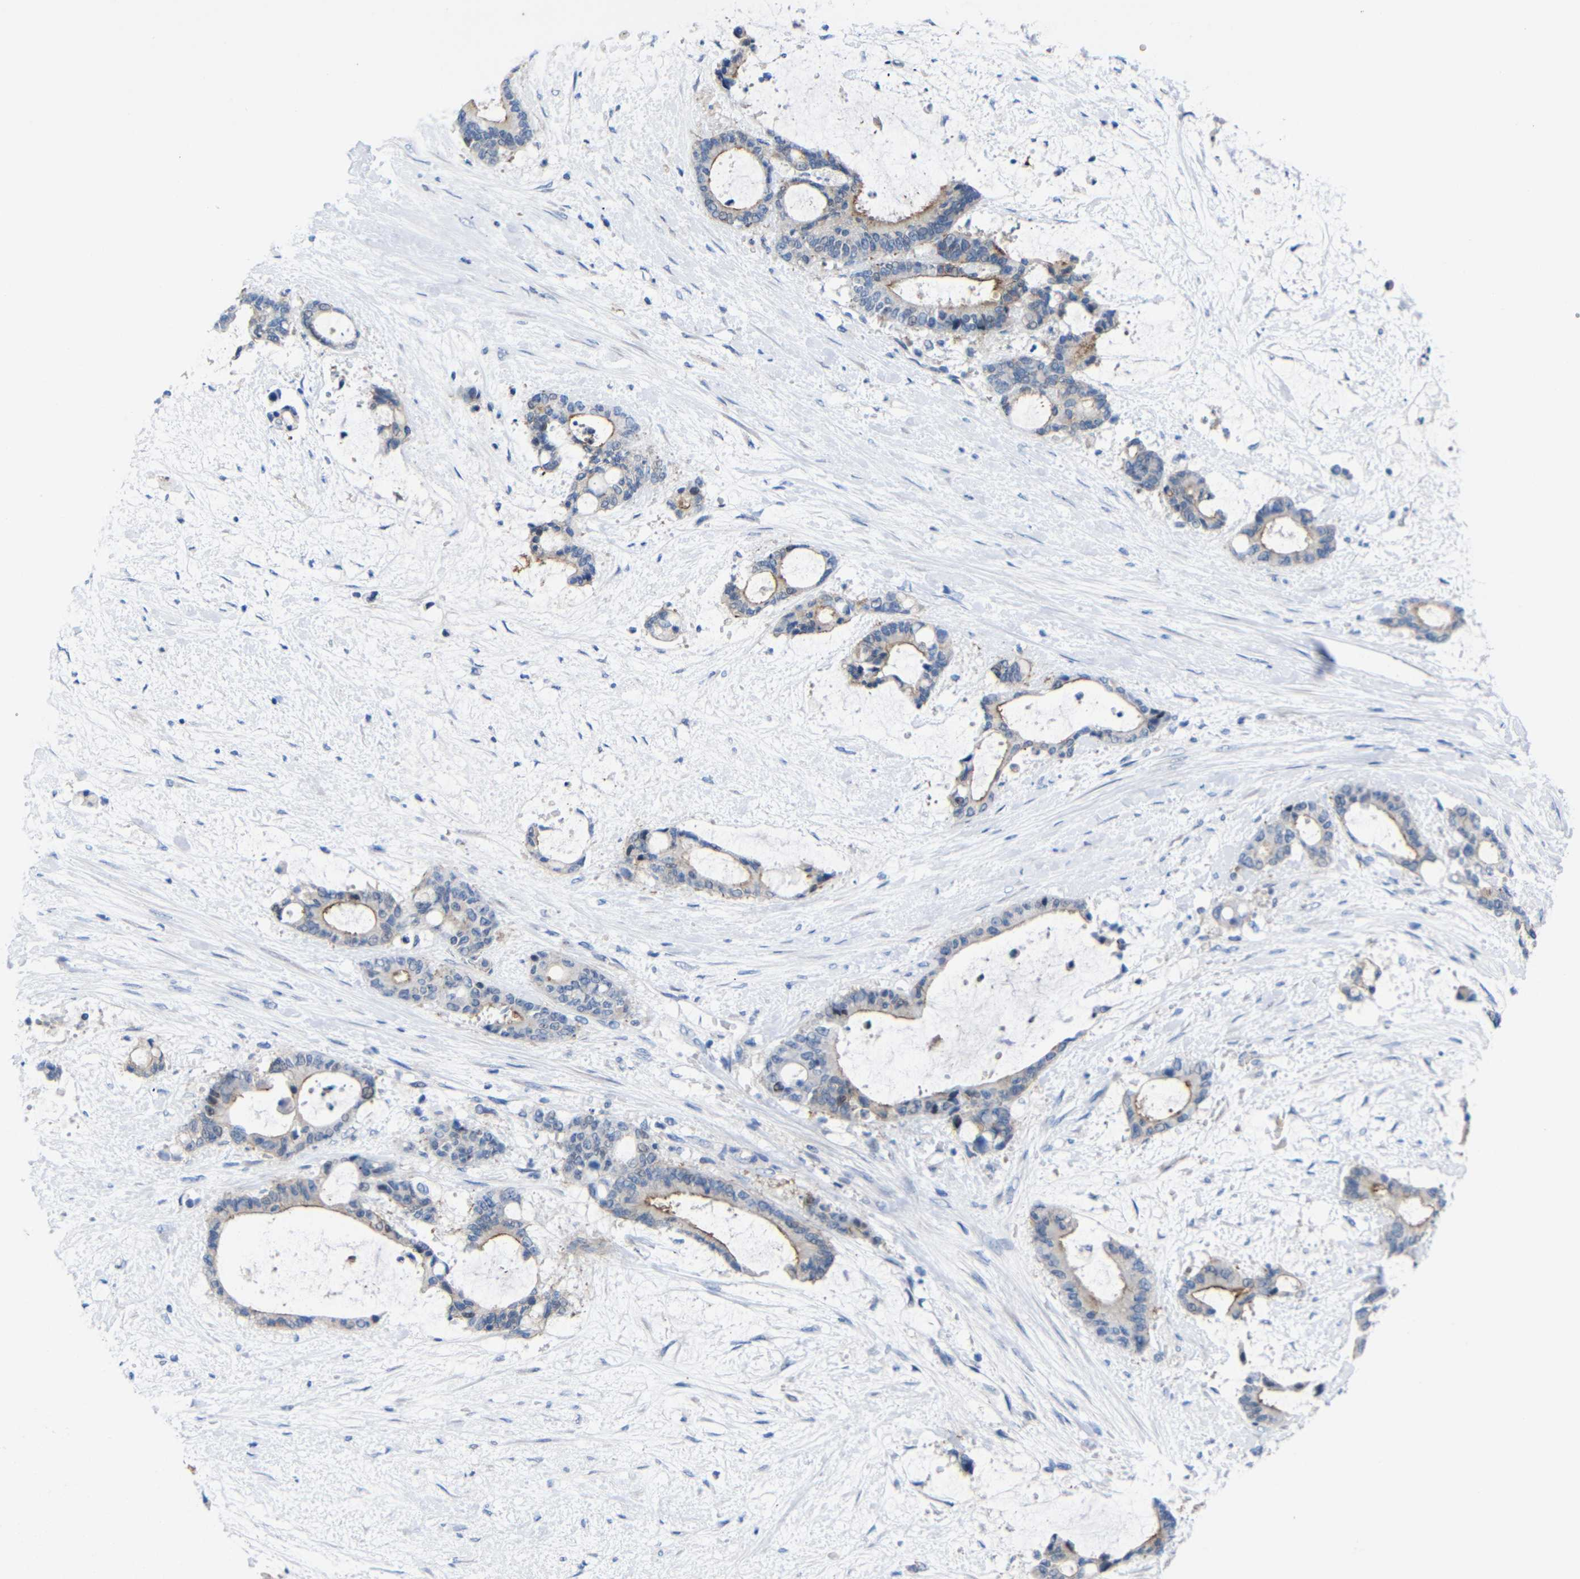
{"staining": {"intensity": "moderate", "quantity": "25%-75%", "location": "cytoplasmic/membranous"}, "tissue": "liver cancer", "cell_type": "Tumor cells", "image_type": "cancer", "snomed": [{"axis": "morphology", "description": "Normal tissue, NOS"}, {"axis": "morphology", "description": "Cholangiocarcinoma"}, {"axis": "topography", "description": "Liver"}, {"axis": "topography", "description": "Peripheral nerve tissue"}], "caption": "Liver cholangiocarcinoma stained for a protein (brown) demonstrates moderate cytoplasmic/membranous positive positivity in approximately 25%-75% of tumor cells.", "gene": "CMTM1", "patient": {"sex": "female", "age": 73}}